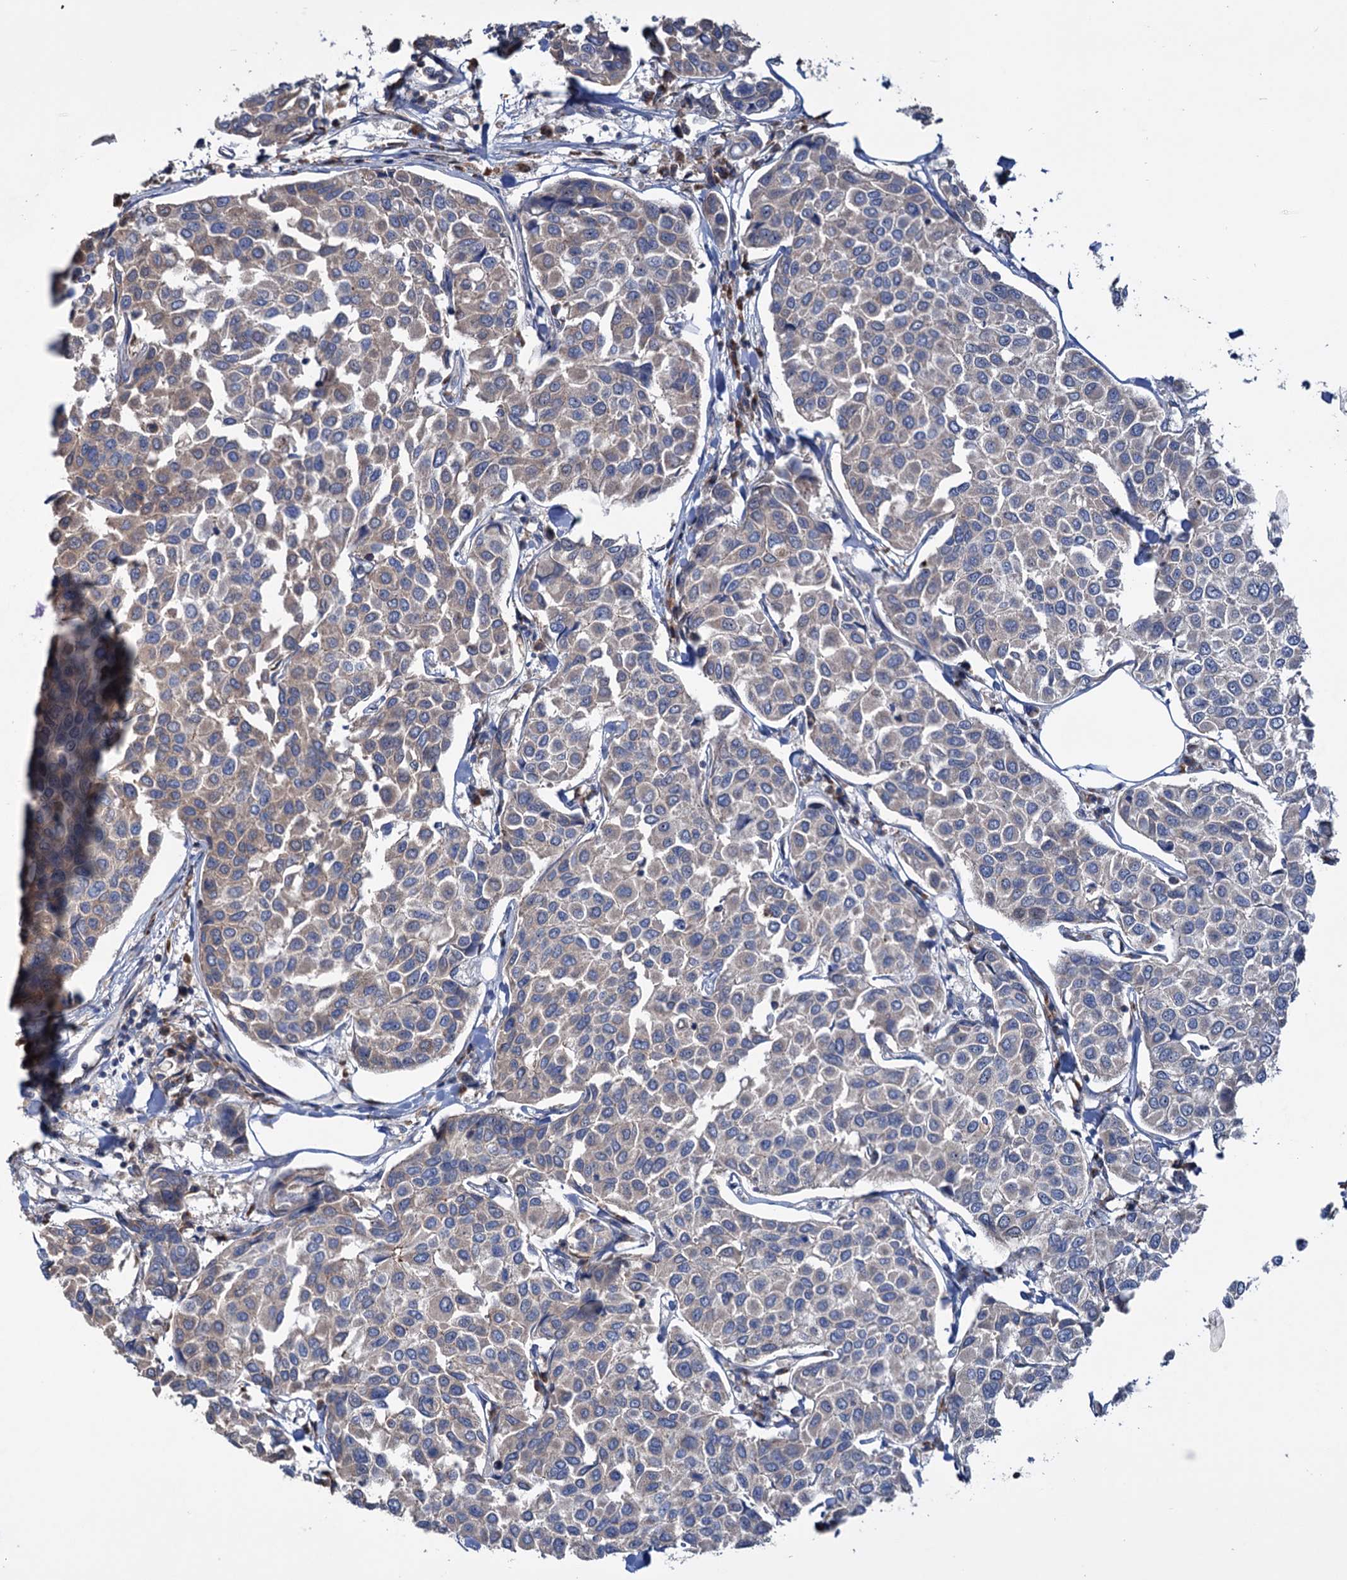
{"staining": {"intensity": "weak", "quantity": "<25%", "location": "cytoplasmic/membranous"}, "tissue": "breast cancer", "cell_type": "Tumor cells", "image_type": "cancer", "snomed": [{"axis": "morphology", "description": "Duct carcinoma"}, {"axis": "topography", "description": "Breast"}], "caption": "Immunohistochemistry (IHC) of human invasive ductal carcinoma (breast) reveals no staining in tumor cells.", "gene": "HTR3B", "patient": {"sex": "female", "age": 55}}